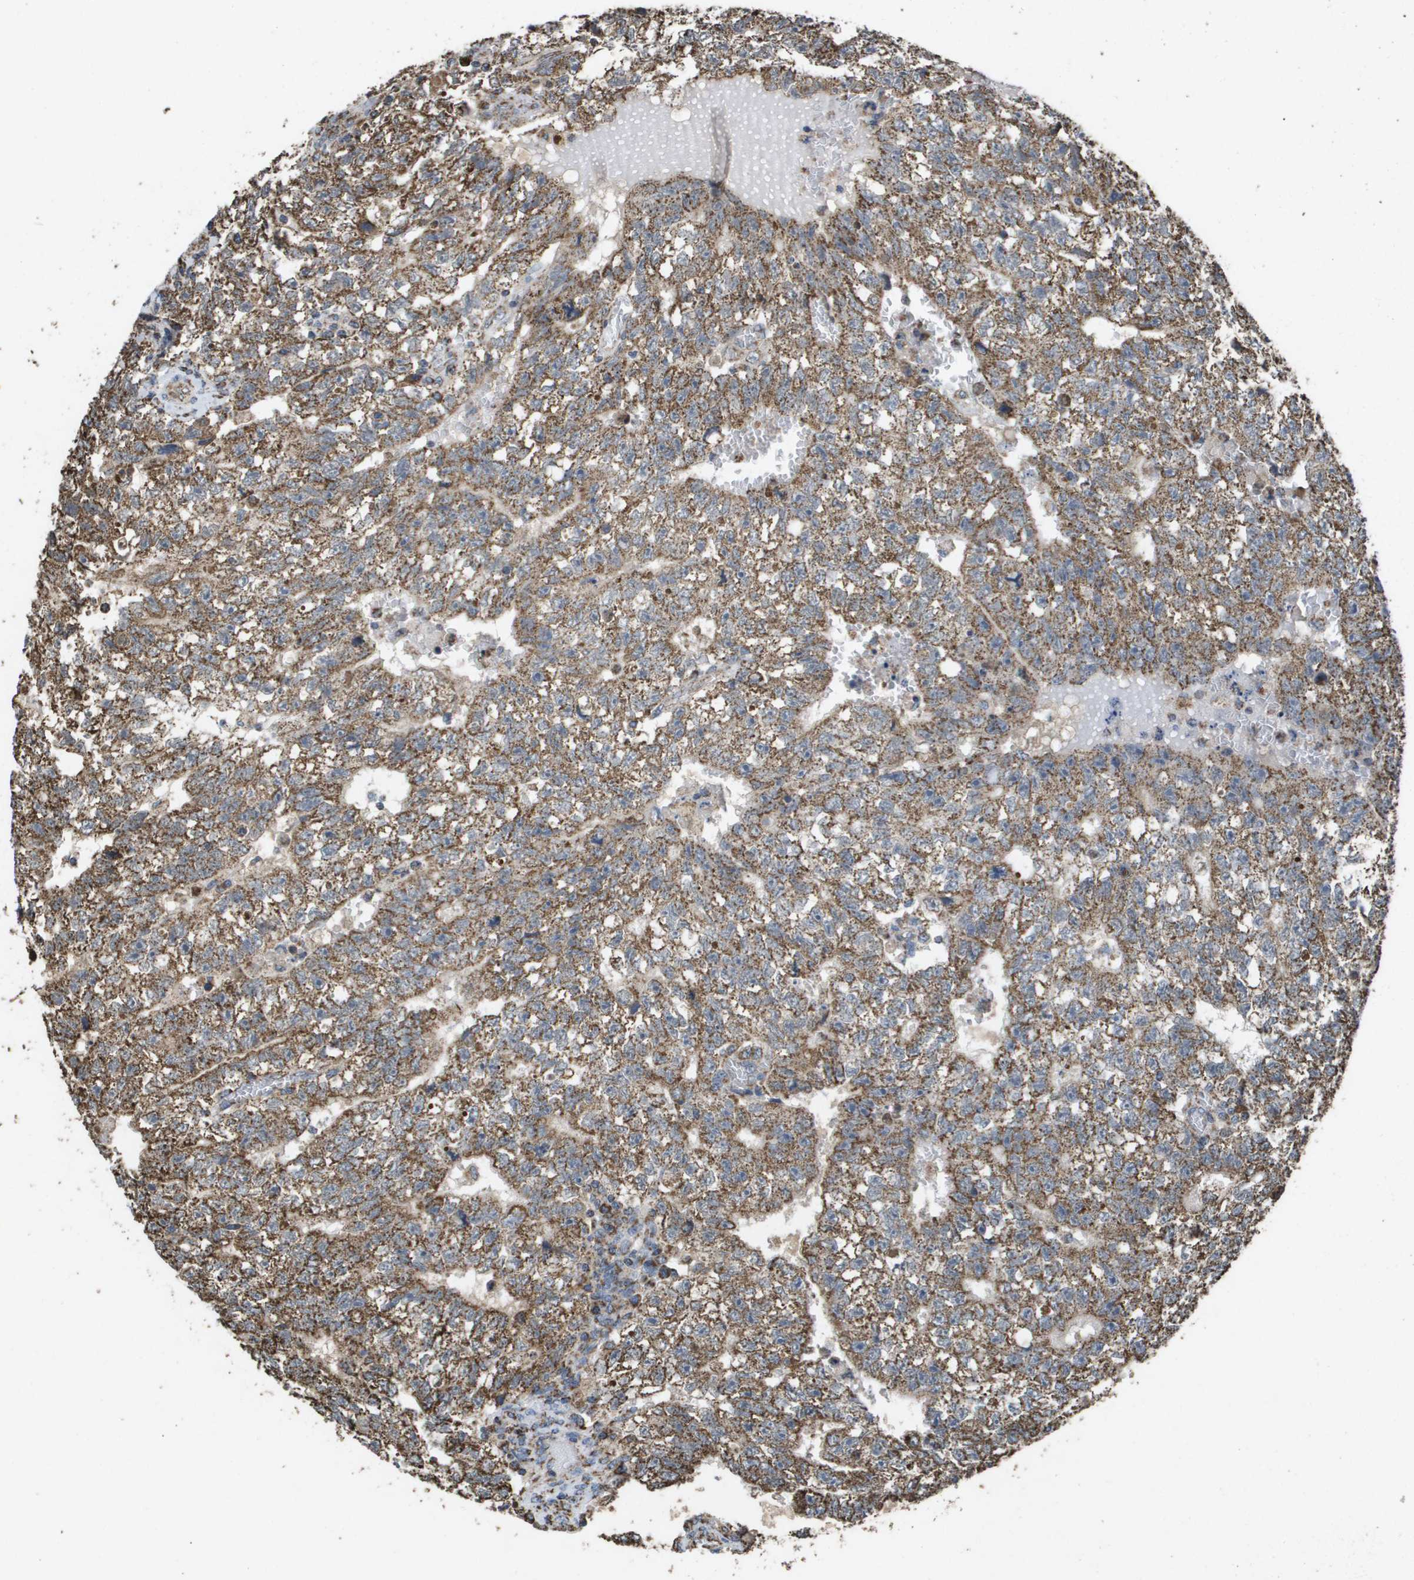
{"staining": {"intensity": "moderate", "quantity": ">75%", "location": "cytoplasmic/membranous"}, "tissue": "testis cancer", "cell_type": "Tumor cells", "image_type": "cancer", "snomed": [{"axis": "morphology", "description": "Seminoma, NOS"}, {"axis": "morphology", "description": "Carcinoma, Embryonal, NOS"}, {"axis": "topography", "description": "Testis"}], "caption": "A micrograph of human testis cancer stained for a protein demonstrates moderate cytoplasmic/membranous brown staining in tumor cells.", "gene": "HSPE1", "patient": {"sex": "male", "age": 38}}